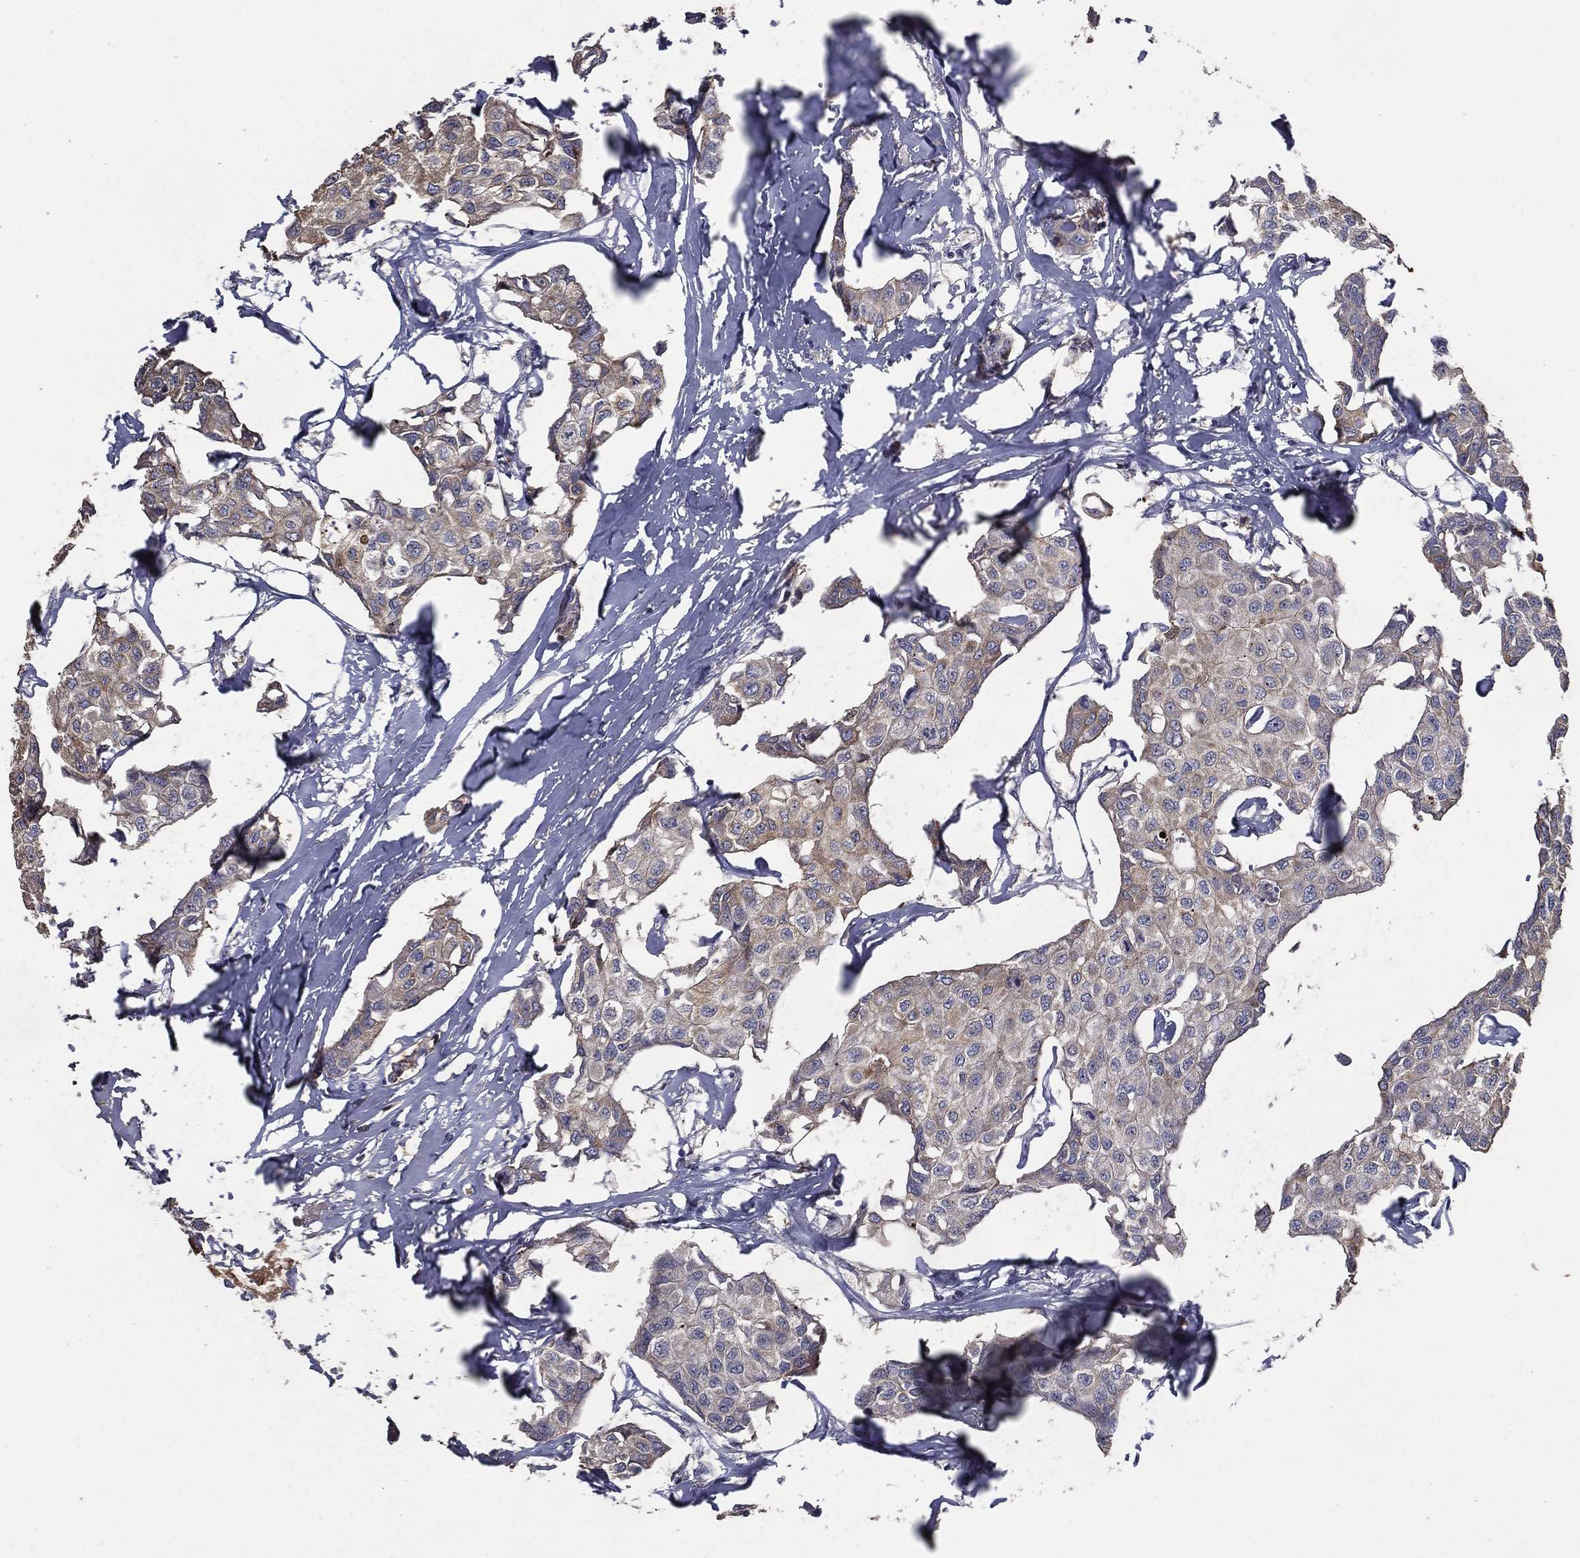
{"staining": {"intensity": "weak", "quantity": "<25%", "location": "cytoplasmic/membranous"}, "tissue": "breast cancer", "cell_type": "Tumor cells", "image_type": "cancer", "snomed": [{"axis": "morphology", "description": "Duct carcinoma"}, {"axis": "topography", "description": "Breast"}], "caption": "Breast cancer stained for a protein using IHC shows no staining tumor cells.", "gene": "EFNA1", "patient": {"sex": "female", "age": 80}}